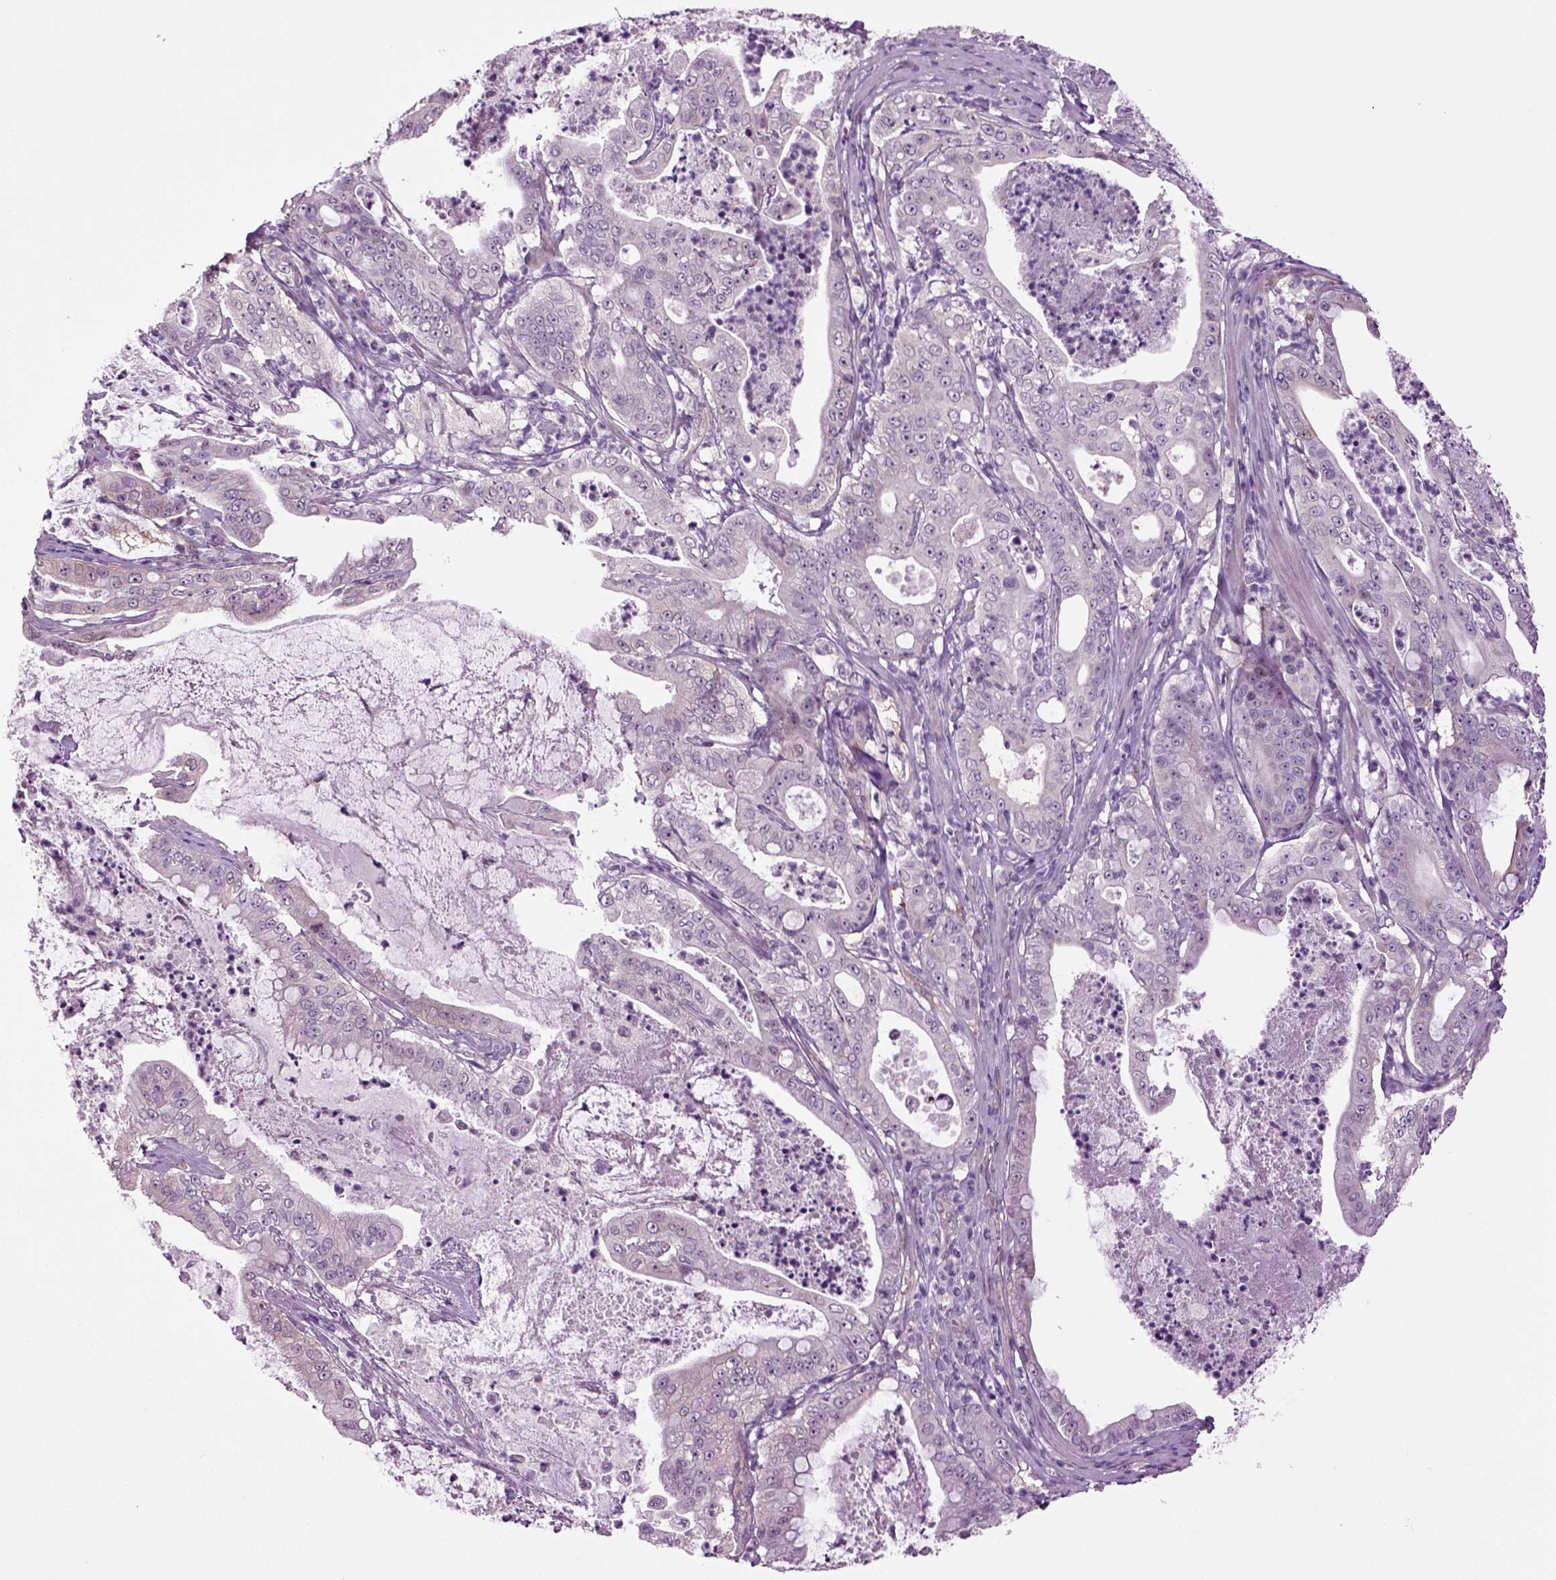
{"staining": {"intensity": "negative", "quantity": "none", "location": "none"}, "tissue": "pancreatic cancer", "cell_type": "Tumor cells", "image_type": "cancer", "snomed": [{"axis": "morphology", "description": "Adenocarcinoma, NOS"}, {"axis": "topography", "description": "Pancreas"}], "caption": "Immunohistochemistry histopathology image of neoplastic tissue: pancreatic cancer stained with DAB (3,3'-diaminobenzidine) displays no significant protein positivity in tumor cells.", "gene": "PLCH2", "patient": {"sex": "male", "age": 71}}